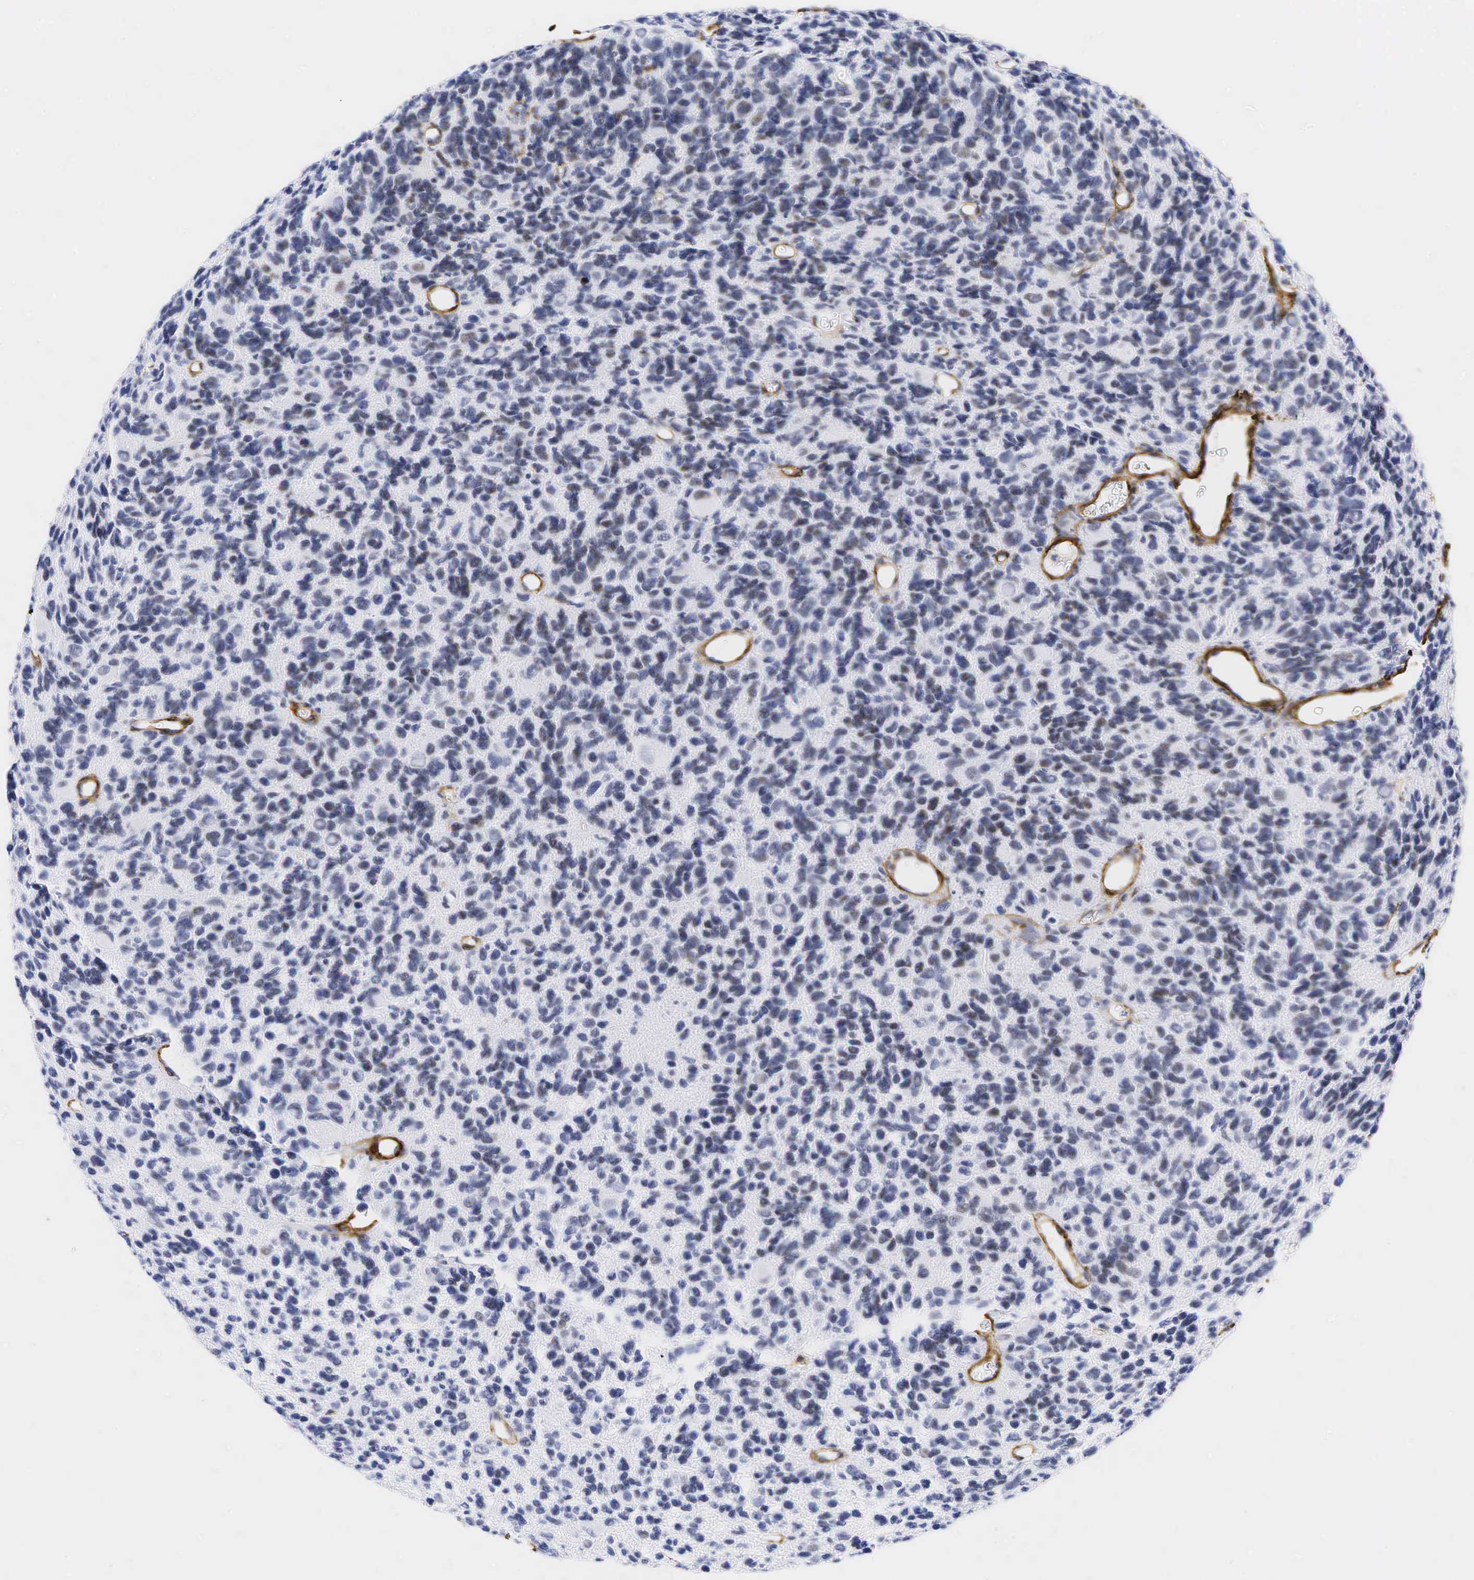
{"staining": {"intensity": "weak", "quantity": "<25%", "location": "cytoplasmic/membranous,nuclear"}, "tissue": "glioma", "cell_type": "Tumor cells", "image_type": "cancer", "snomed": [{"axis": "morphology", "description": "Glioma, malignant, High grade"}, {"axis": "topography", "description": "Brain"}], "caption": "Photomicrograph shows no protein expression in tumor cells of glioma tissue.", "gene": "ACTA2", "patient": {"sex": "male", "age": 77}}